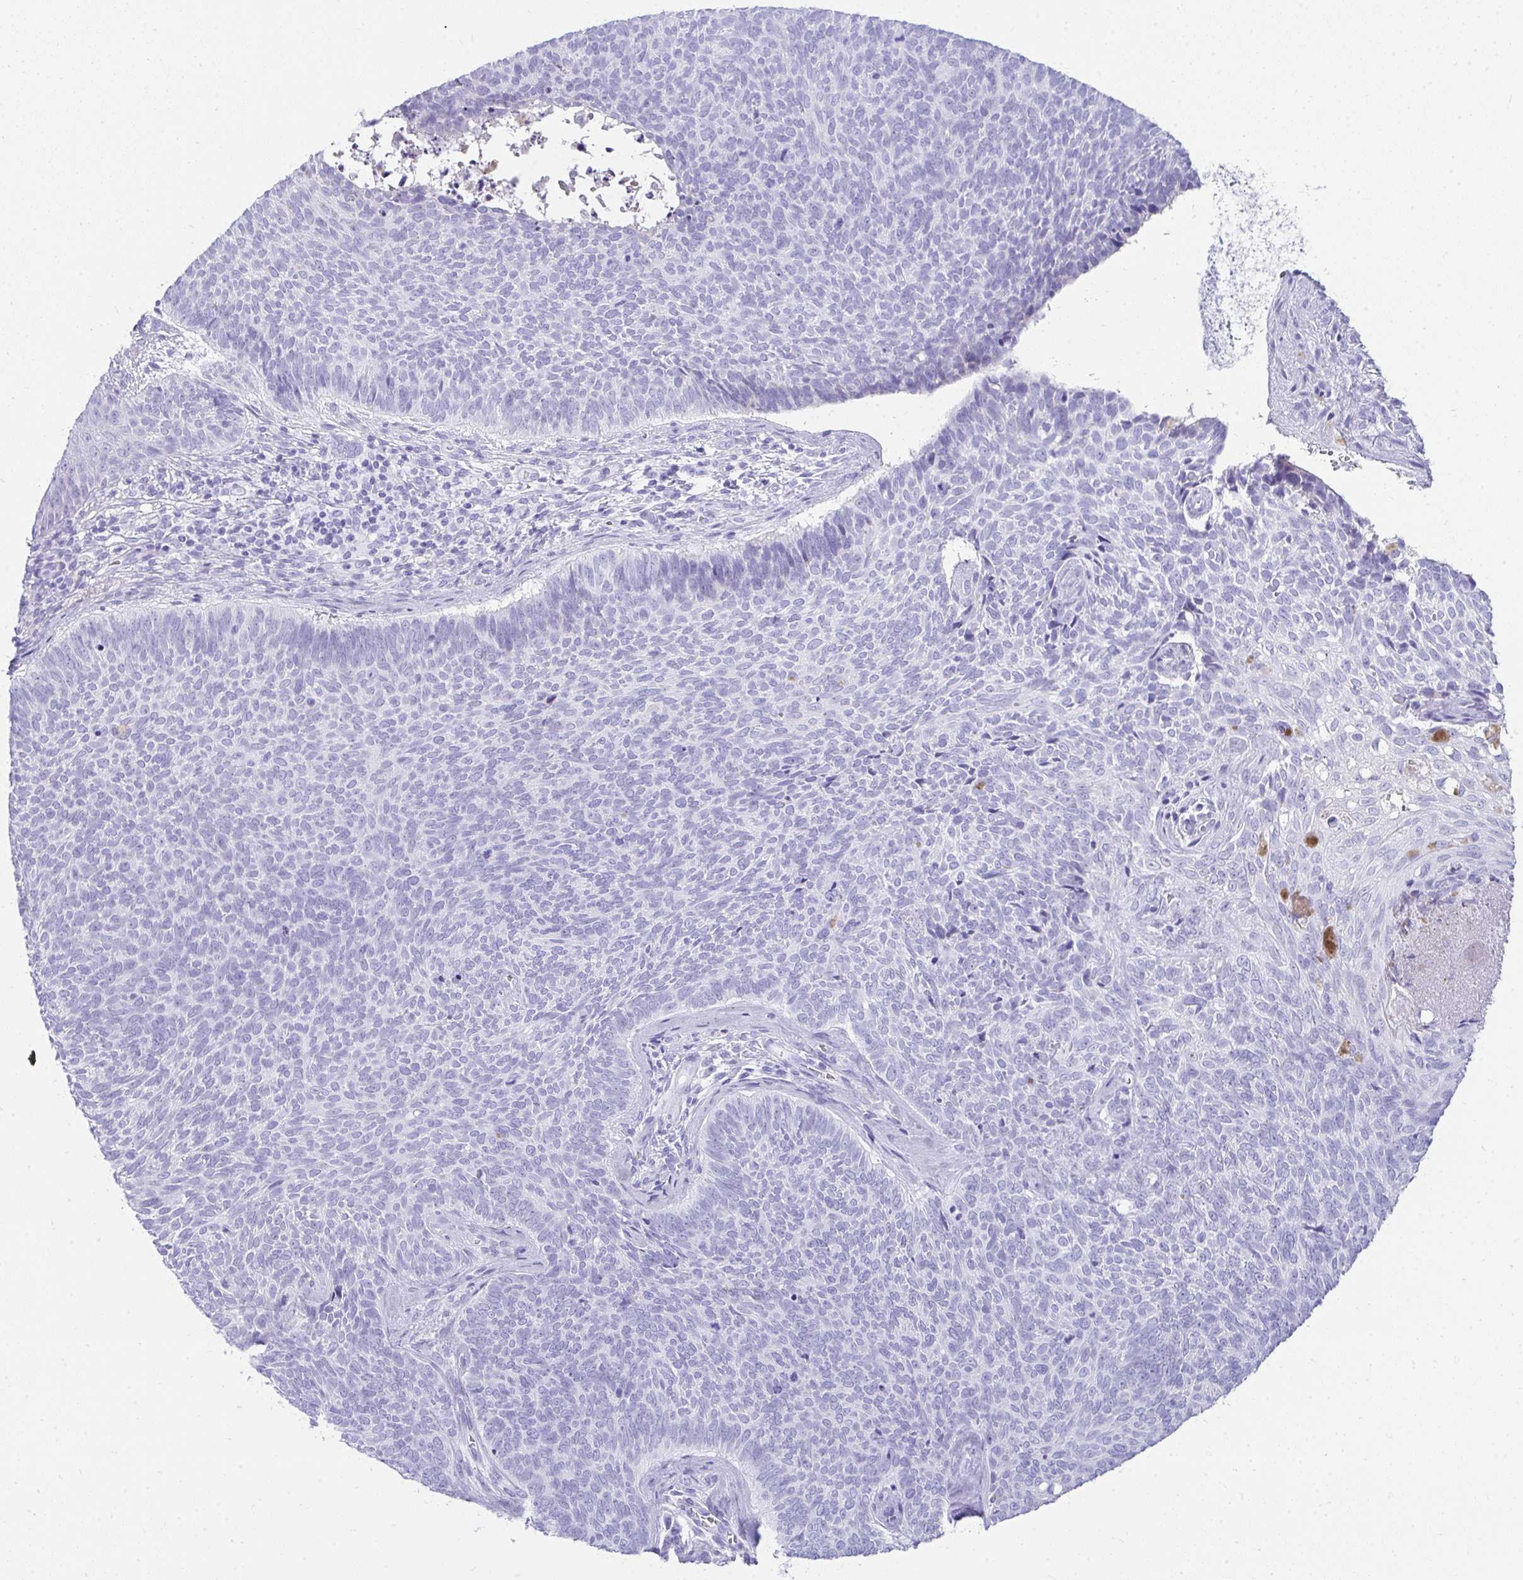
{"staining": {"intensity": "negative", "quantity": "none", "location": "none"}, "tissue": "skin cancer", "cell_type": "Tumor cells", "image_type": "cancer", "snomed": [{"axis": "morphology", "description": "Basal cell carcinoma"}, {"axis": "topography", "description": "Skin"}], "caption": "DAB (3,3'-diaminobenzidine) immunohistochemical staining of human skin cancer (basal cell carcinoma) exhibits no significant positivity in tumor cells.", "gene": "TNNT1", "patient": {"sex": "female", "age": 80}}